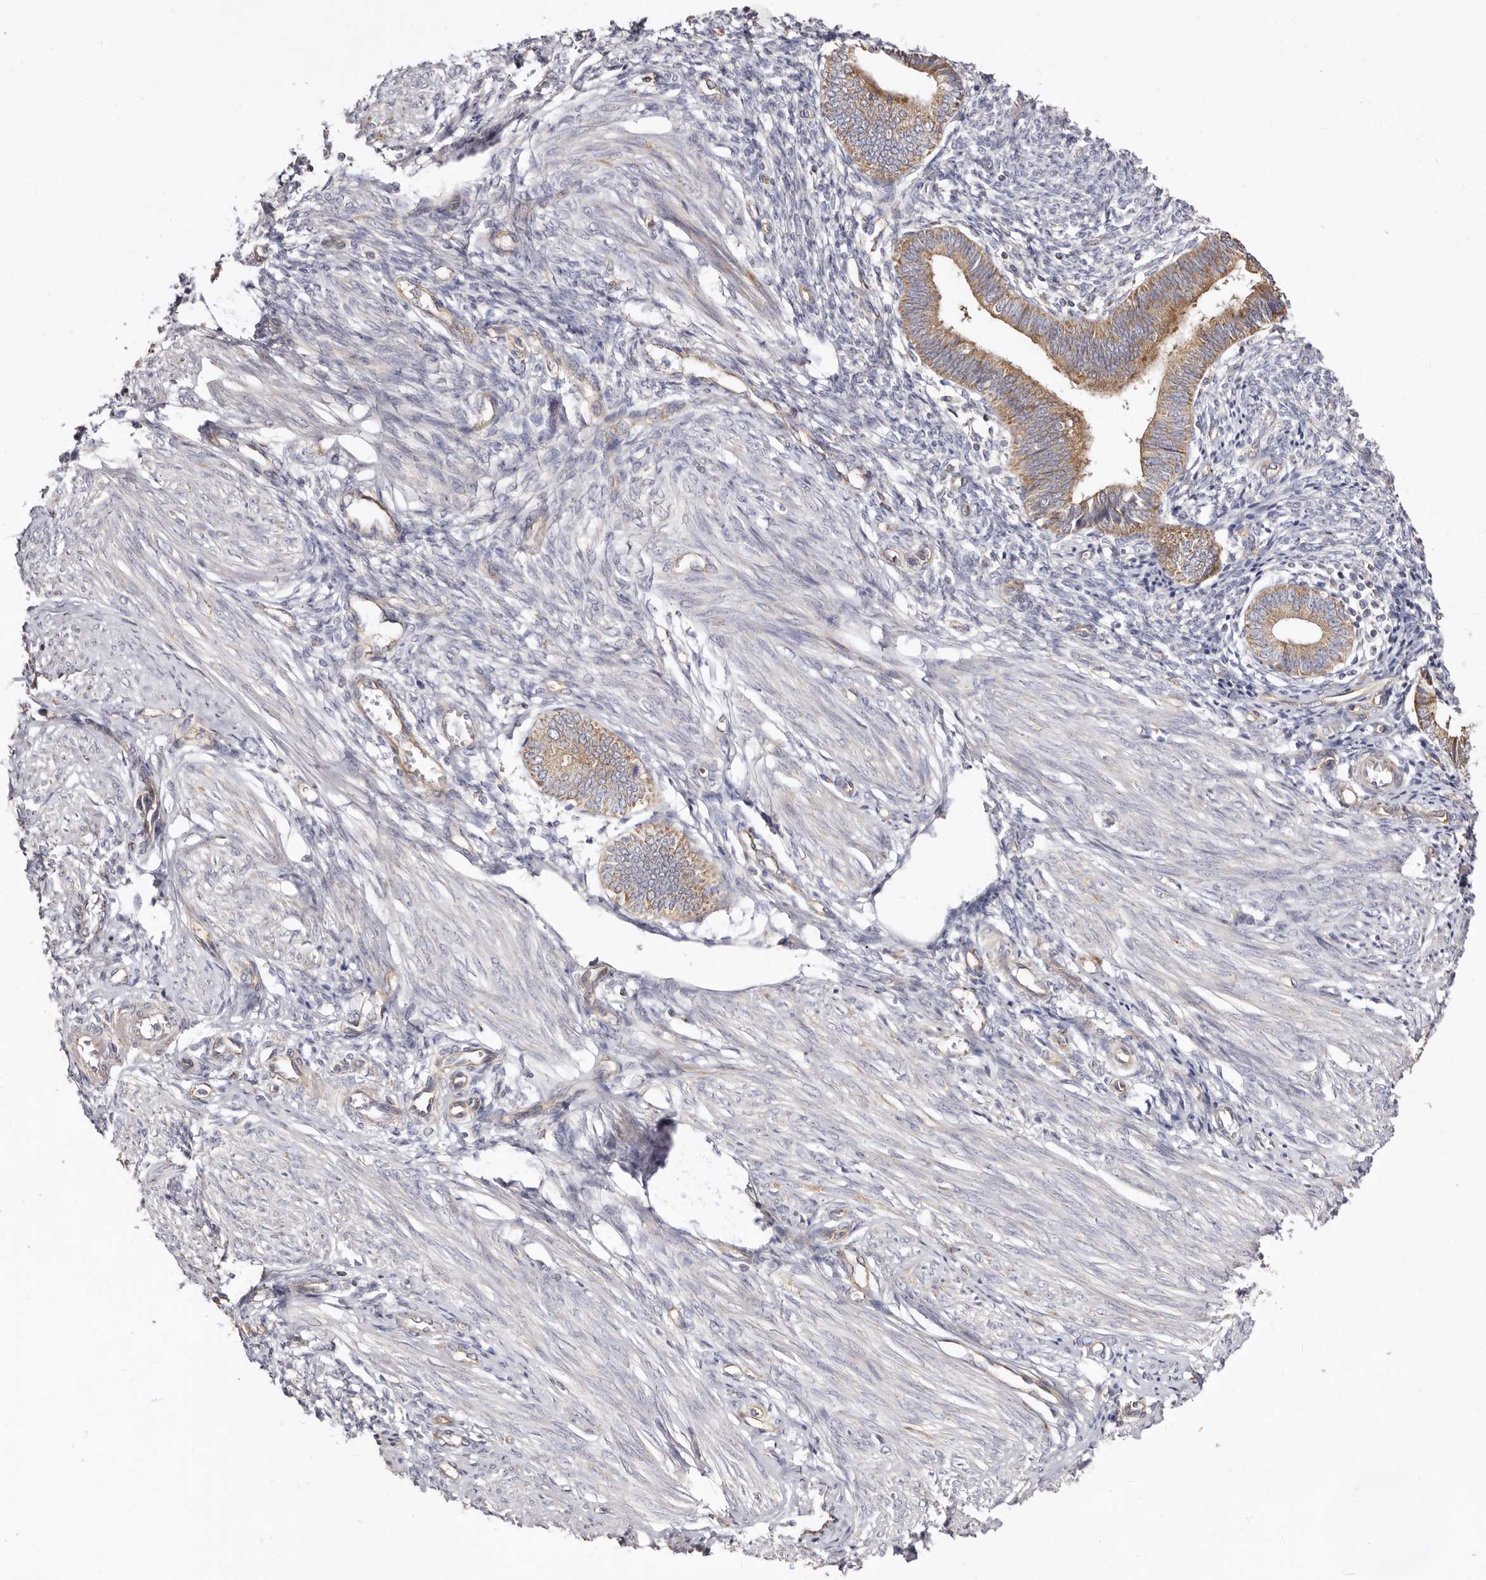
{"staining": {"intensity": "negative", "quantity": "none", "location": "none"}, "tissue": "endometrium", "cell_type": "Cells in endometrial stroma", "image_type": "normal", "snomed": [{"axis": "morphology", "description": "Normal tissue, NOS"}, {"axis": "topography", "description": "Endometrium"}], "caption": "A high-resolution histopathology image shows immunohistochemistry (IHC) staining of normal endometrium, which displays no significant positivity in cells in endometrial stroma. (DAB IHC with hematoxylin counter stain).", "gene": "BAIAP2L1", "patient": {"sex": "female", "age": 46}}